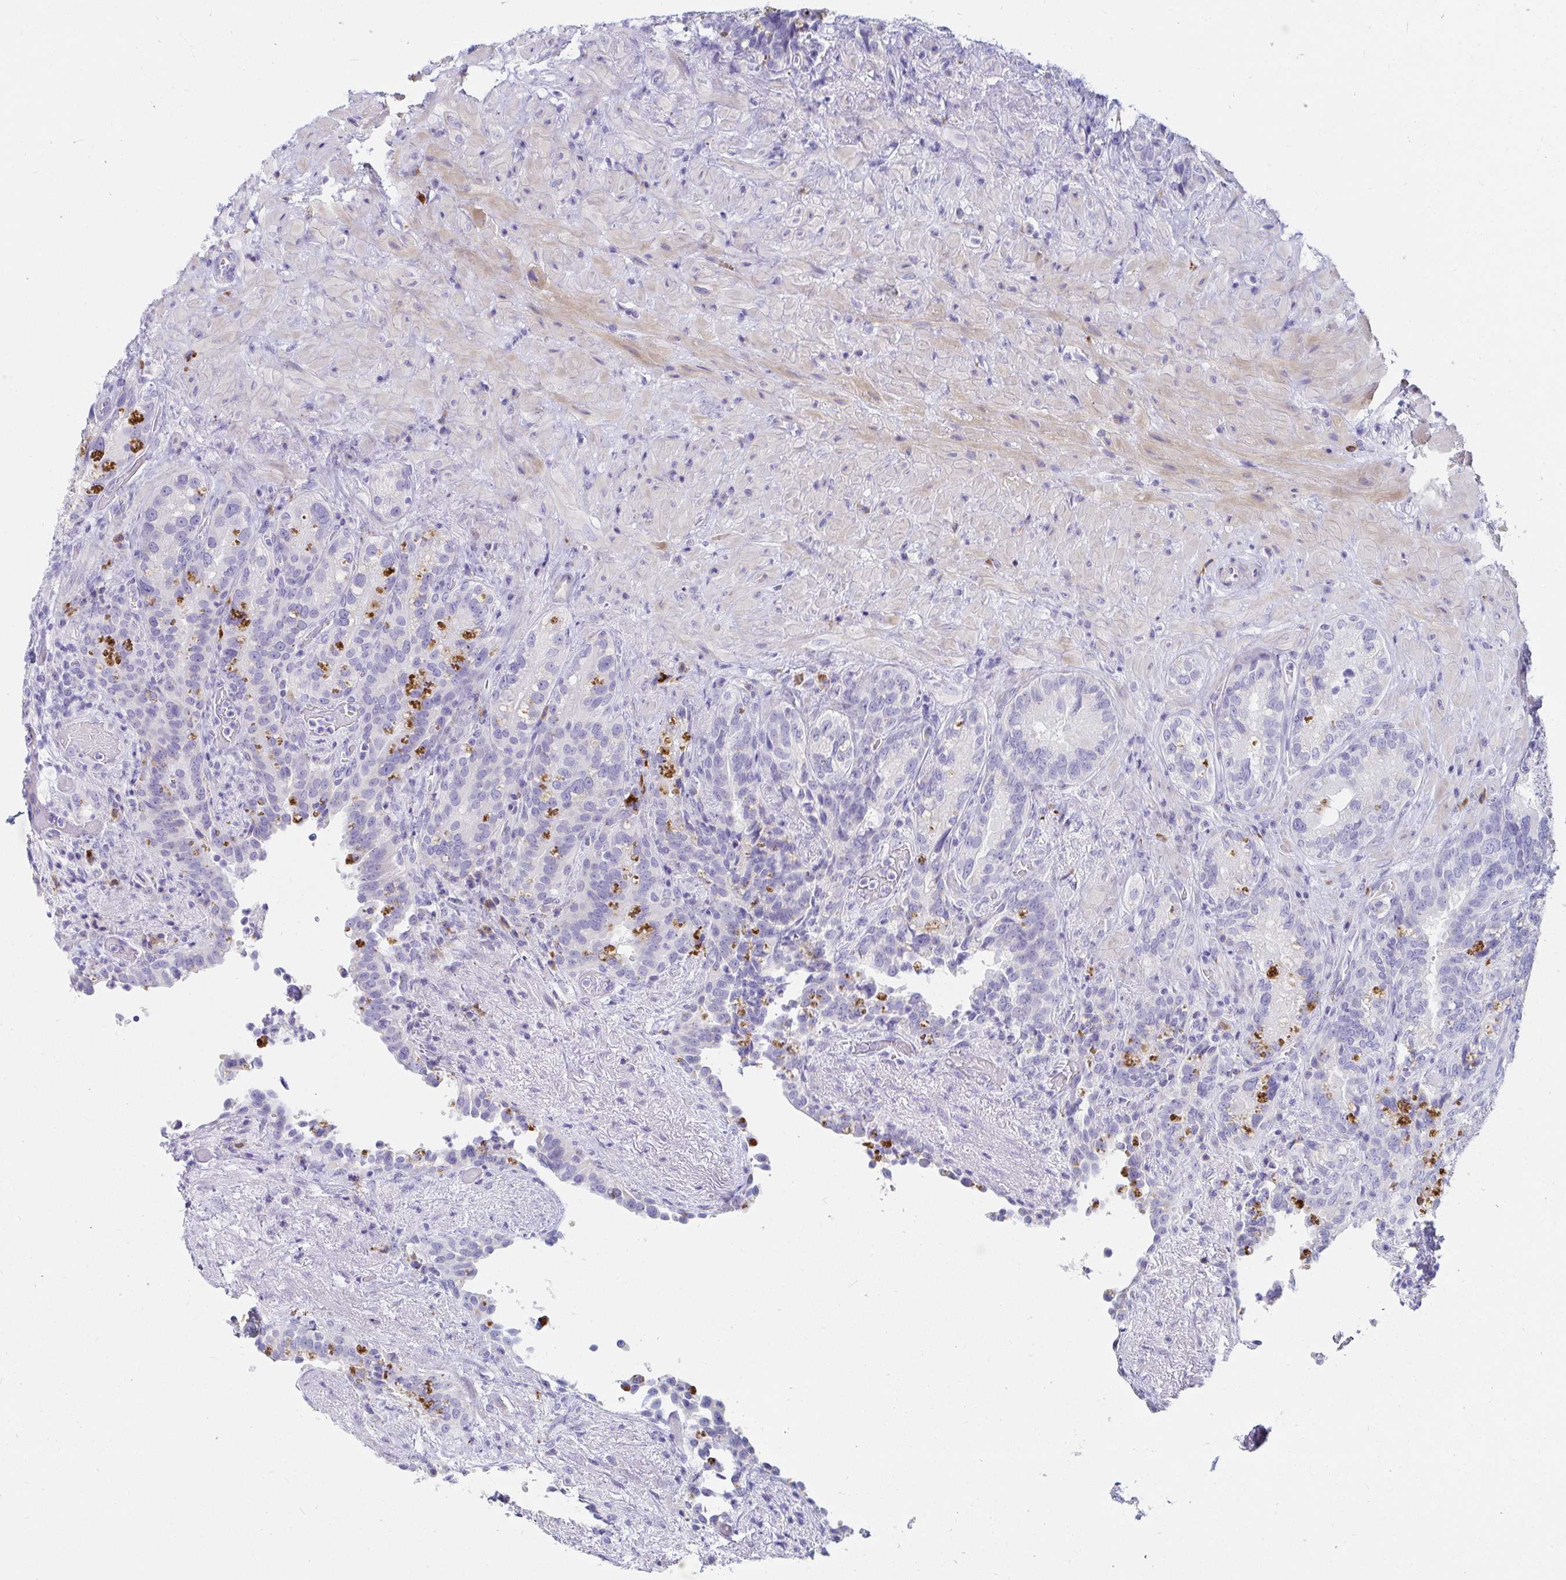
{"staining": {"intensity": "negative", "quantity": "none", "location": "none"}, "tissue": "seminal vesicle", "cell_type": "Glandular cells", "image_type": "normal", "snomed": [{"axis": "morphology", "description": "Normal tissue, NOS"}, {"axis": "topography", "description": "Seminal veicle"}], "caption": "Immunohistochemical staining of normal seminal vesicle demonstrates no significant positivity in glandular cells.", "gene": "C4orf17", "patient": {"sex": "male", "age": 68}}